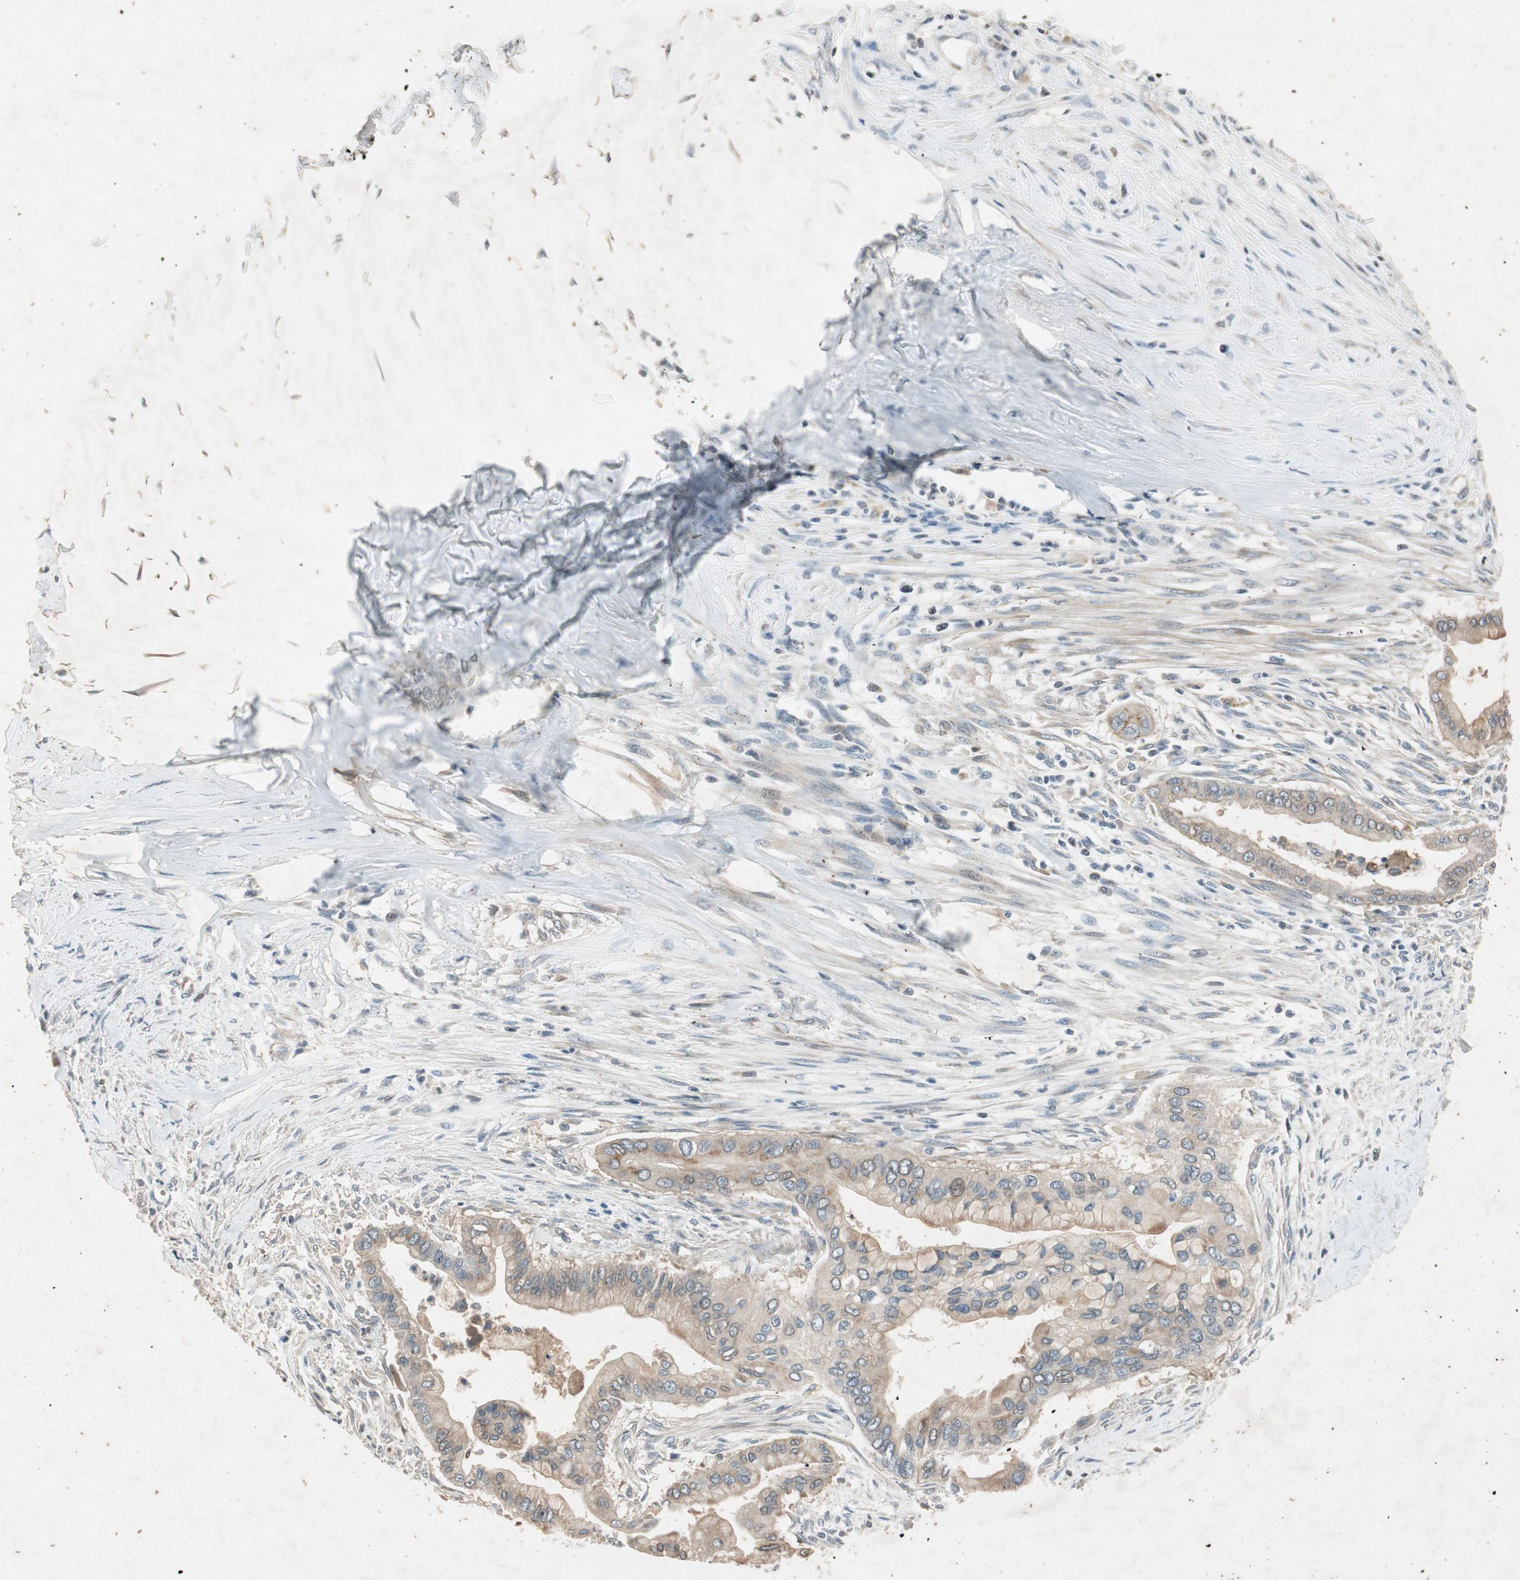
{"staining": {"intensity": "moderate", "quantity": ">75%", "location": "cytoplasmic/membranous"}, "tissue": "pancreatic cancer", "cell_type": "Tumor cells", "image_type": "cancer", "snomed": [{"axis": "morphology", "description": "Adenocarcinoma, NOS"}, {"axis": "topography", "description": "Pancreas"}], "caption": "A histopathology image of adenocarcinoma (pancreatic) stained for a protein reveals moderate cytoplasmic/membranous brown staining in tumor cells. The protein is stained brown, and the nuclei are stained in blue (DAB IHC with brightfield microscopy, high magnification).", "gene": "ATP2C1", "patient": {"sex": "male", "age": 59}}